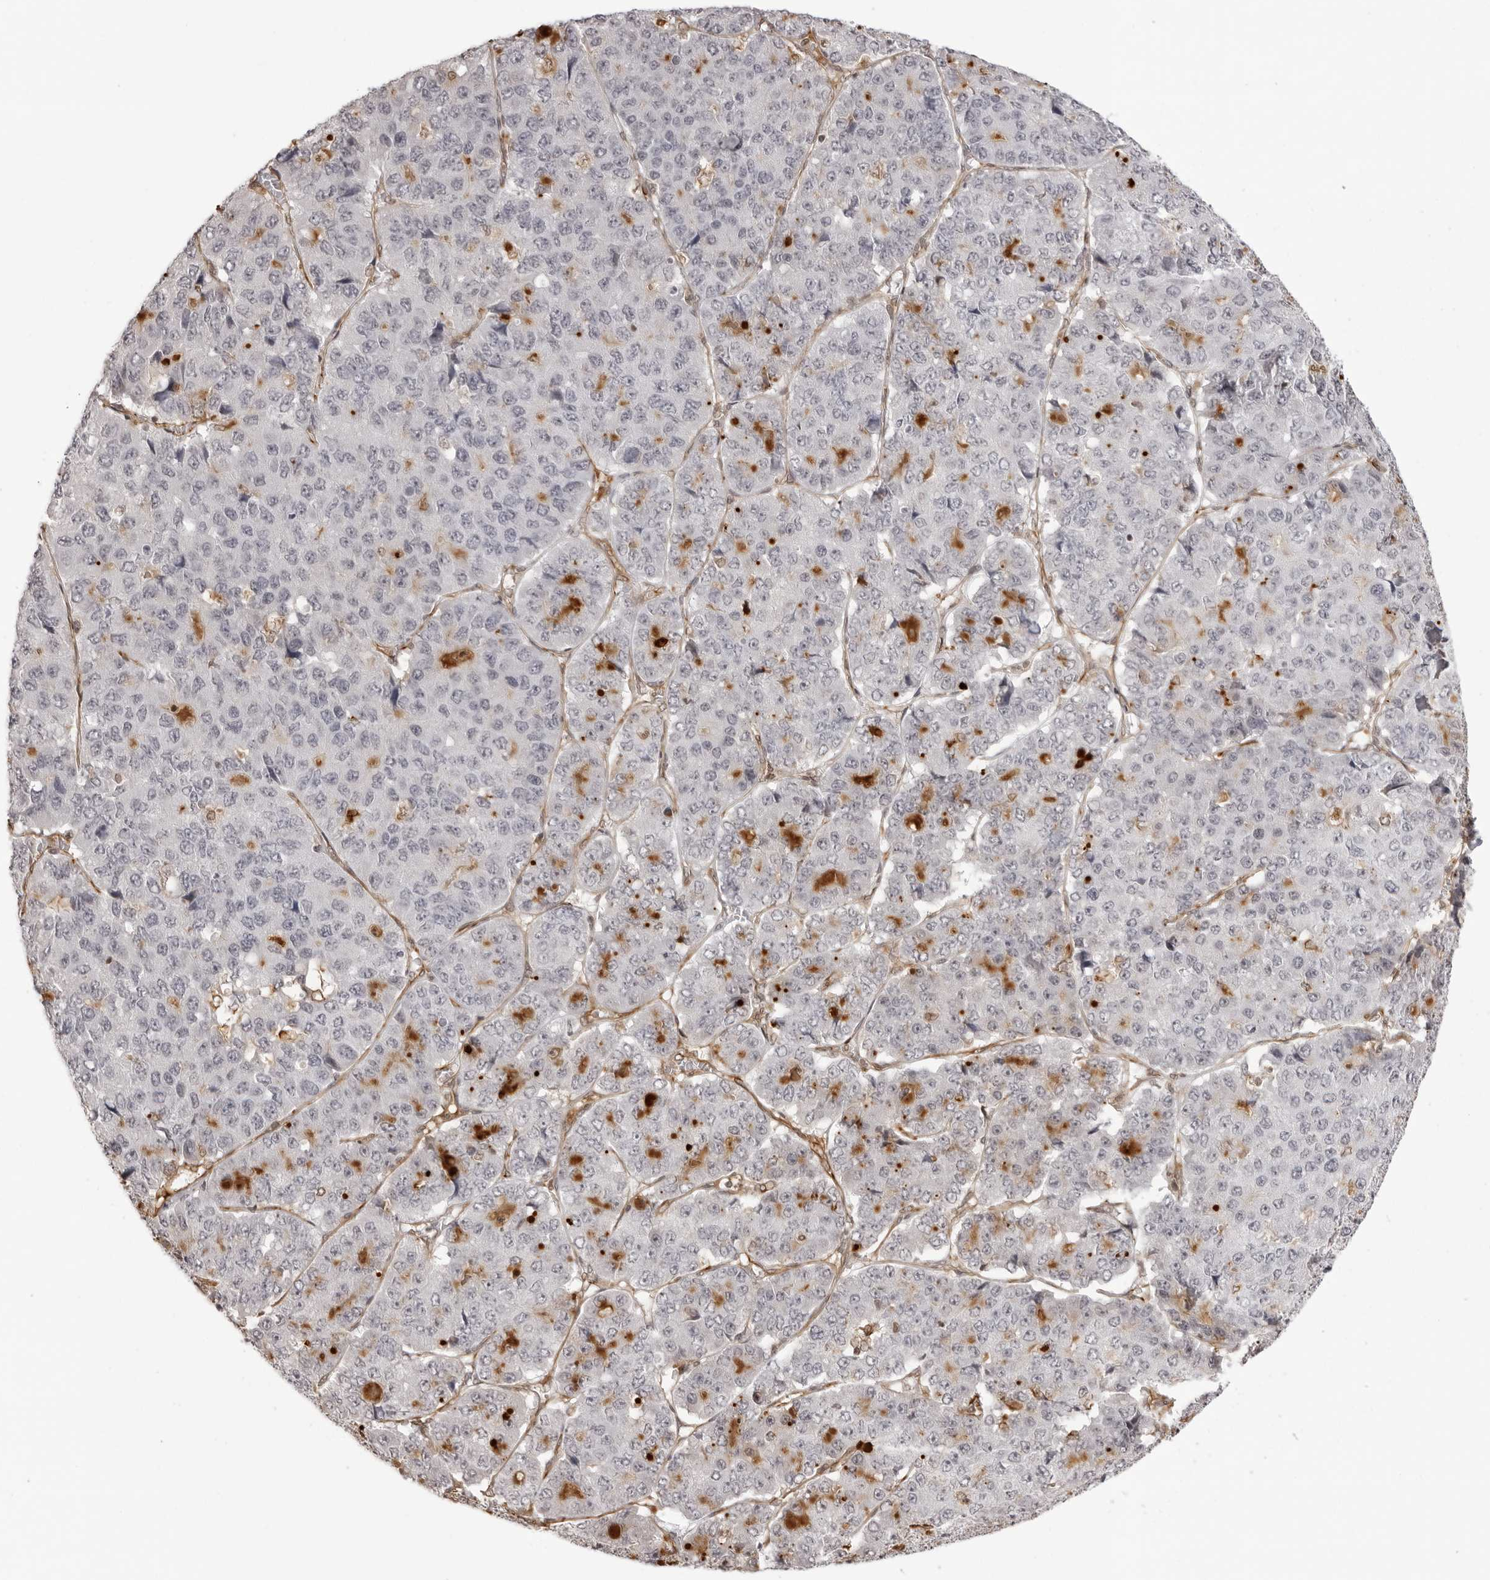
{"staining": {"intensity": "negative", "quantity": "none", "location": "none"}, "tissue": "pancreatic cancer", "cell_type": "Tumor cells", "image_type": "cancer", "snomed": [{"axis": "morphology", "description": "Adenocarcinoma, NOS"}, {"axis": "topography", "description": "Pancreas"}], "caption": "This is an immunohistochemistry (IHC) micrograph of pancreatic cancer (adenocarcinoma). There is no staining in tumor cells.", "gene": "DYNLT5", "patient": {"sex": "male", "age": 50}}